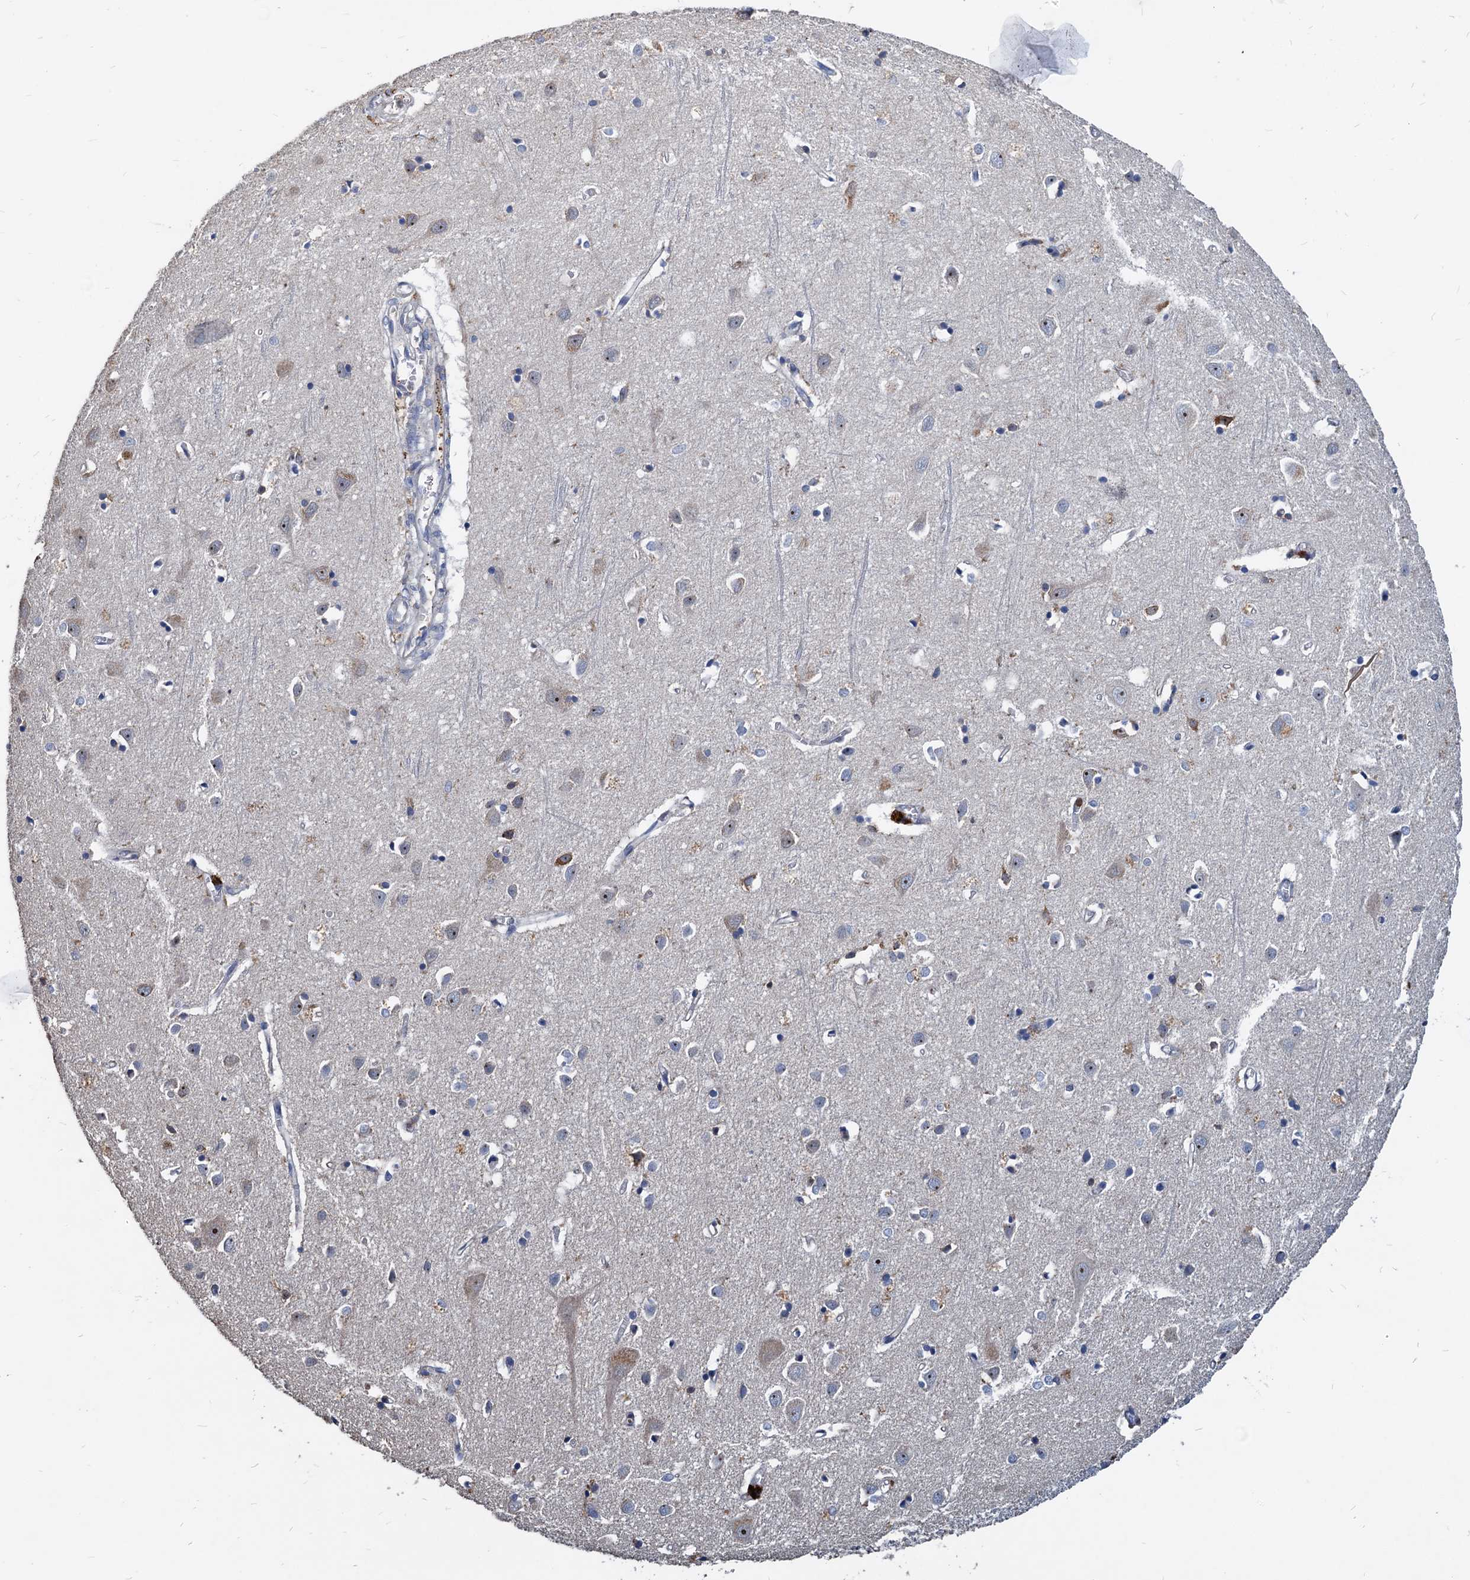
{"staining": {"intensity": "negative", "quantity": "none", "location": "none"}, "tissue": "cerebral cortex", "cell_type": "Endothelial cells", "image_type": "normal", "snomed": [{"axis": "morphology", "description": "Normal tissue, NOS"}, {"axis": "topography", "description": "Cerebral cortex"}], "caption": "This is an immunohistochemistry (IHC) histopathology image of normal human cerebral cortex. There is no staining in endothelial cells.", "gene": "LCP2", "patient": {"sex": "female", "age": 64}}